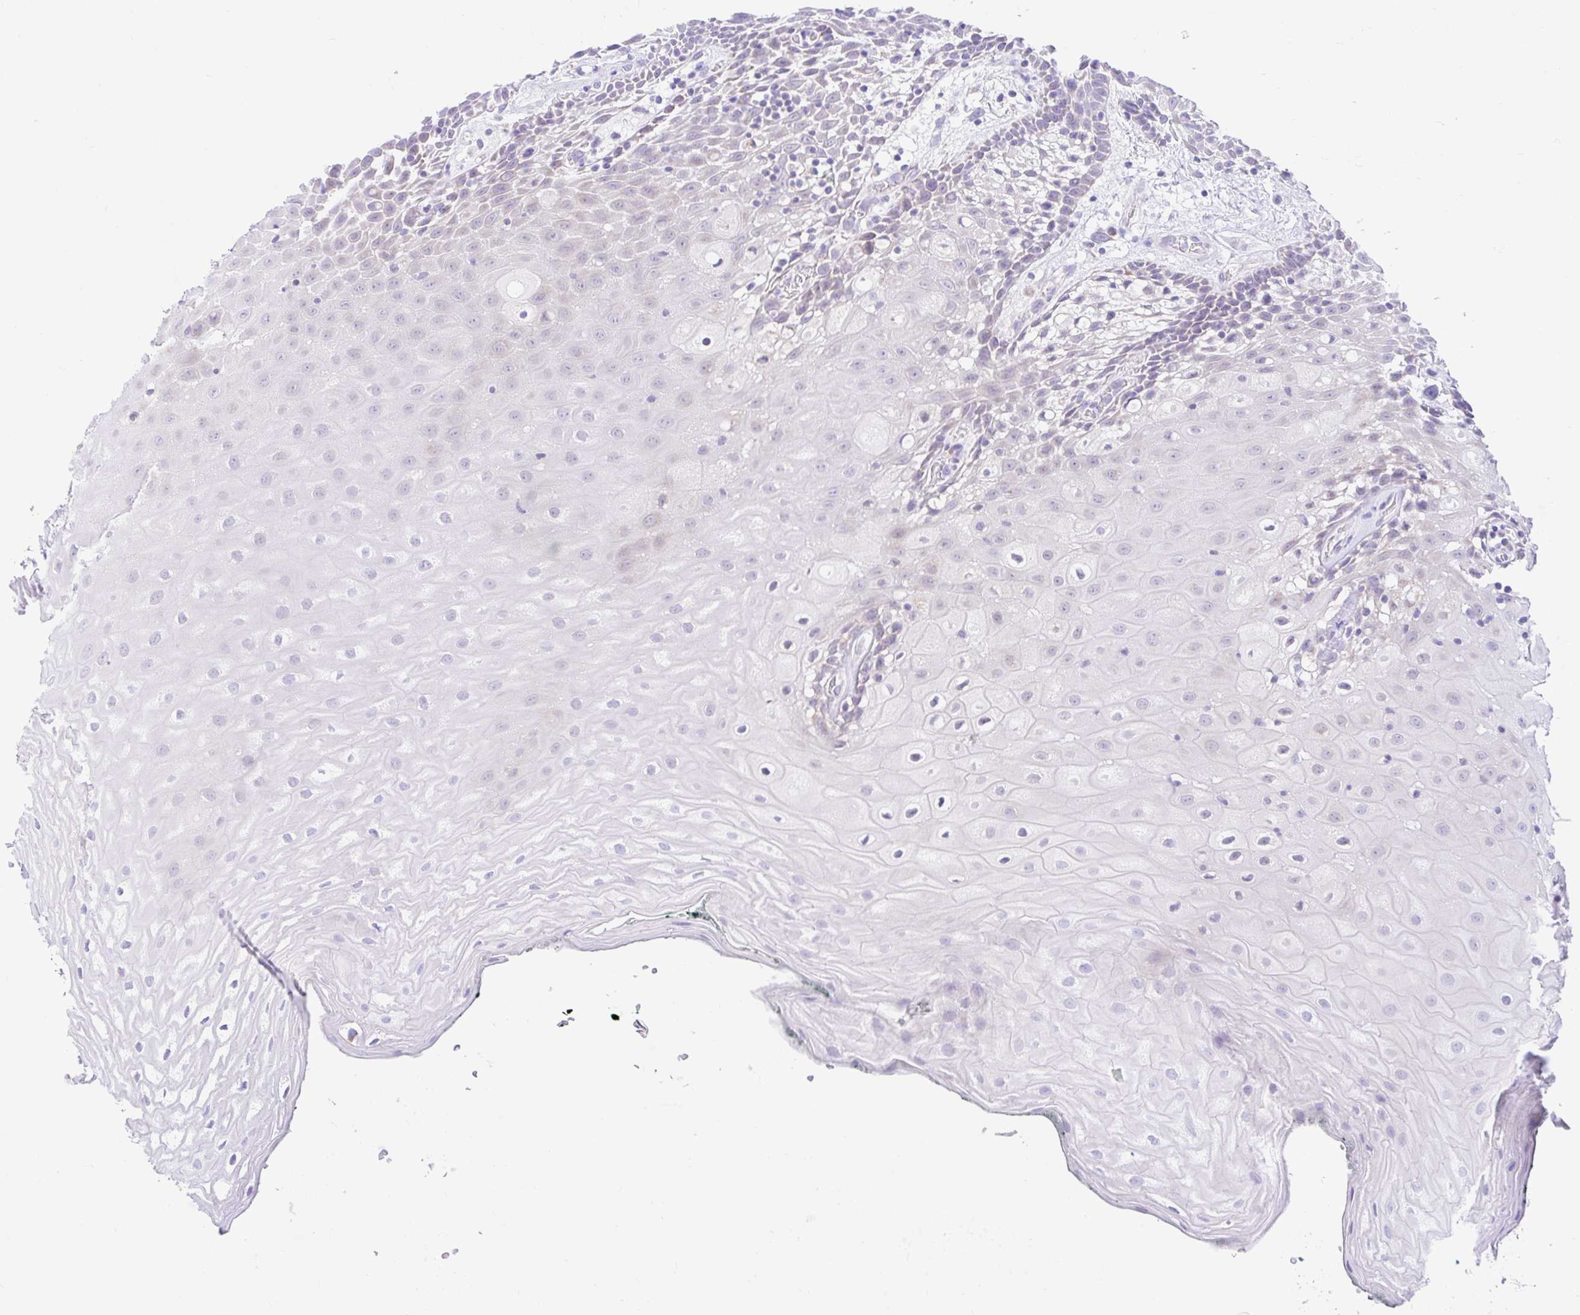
{"staining": {"intensity": "weak", "quantity": "<25%", "location": "cytoplasmic/membranous"}, "tissue": "oral mucosa", "cell_type": "Squamous epithelial cells", "image_type": "normal", "snomed": [{"axis": "morphology", "description": "Normal tissue, NOS"}, {"axis": "morphology", "description": "Squamous cell carcinoma, NOS"}, {"axis": "topography", "description": "Oral tissue"}, {"axis": "topography", "description": "Head-Neck"}], "caption": "This is an immunohistochemistry (IHC) image of benign human oral mucosa. There is no staining in squamous epithelial cells.", "gene": "NDUFS2", "patient": {"sex": "male", "age": 64}}